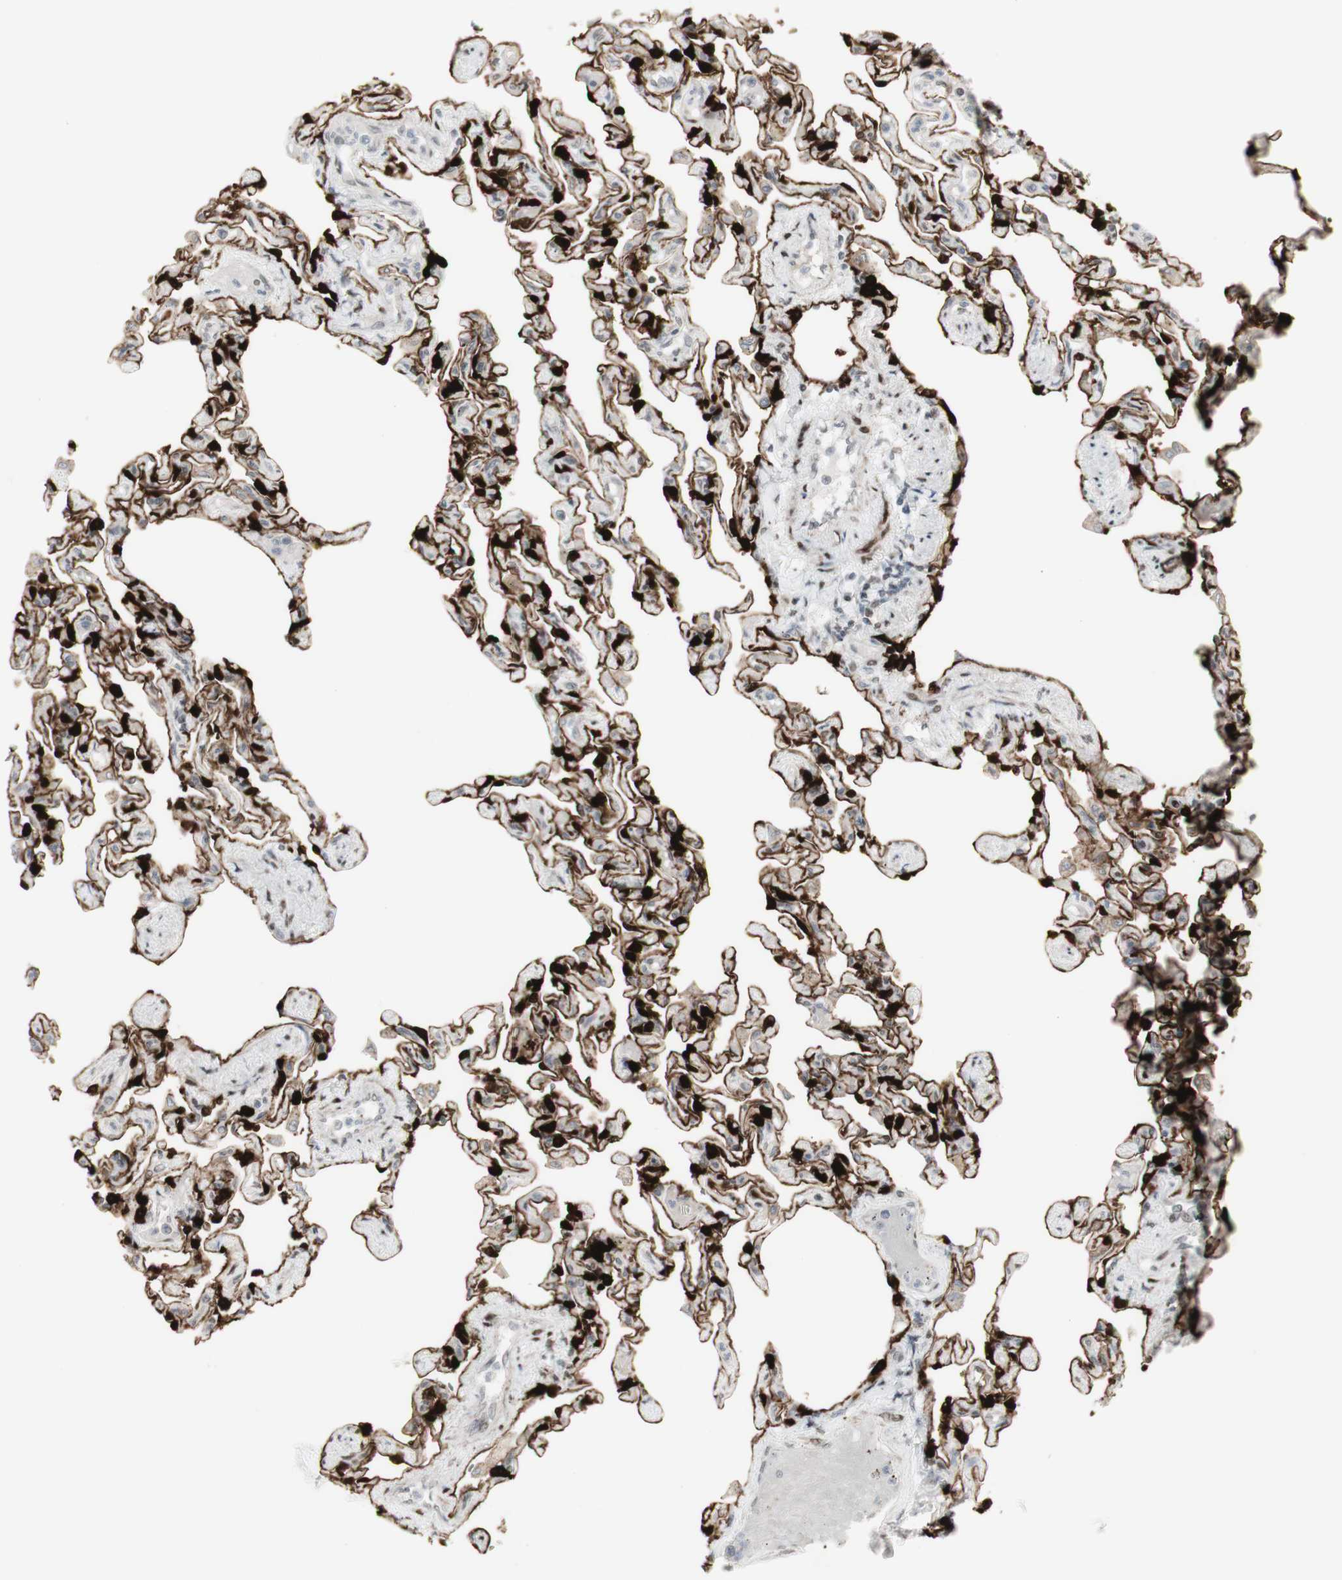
{"staining": {"intensity": "strong", "quantity": ">75%", "location": "cytoplasmic/membranous"}, "tissue": "lung", "cell_type": "Alveolar cells", "image_type": "normal", "snomed": [{"axis": "morphology", "description": "Normal tissue, NOS"}, {"axis": "topography", "description": "Lung"}], "caption": "High-power microscopy captured an IHC image of benign lung, revealing strong cytoplasmic/membranous staining in about >75% of alveolar cells.", "gene": "C1orf116", "patient": {"sex": "male", "age": 21}}